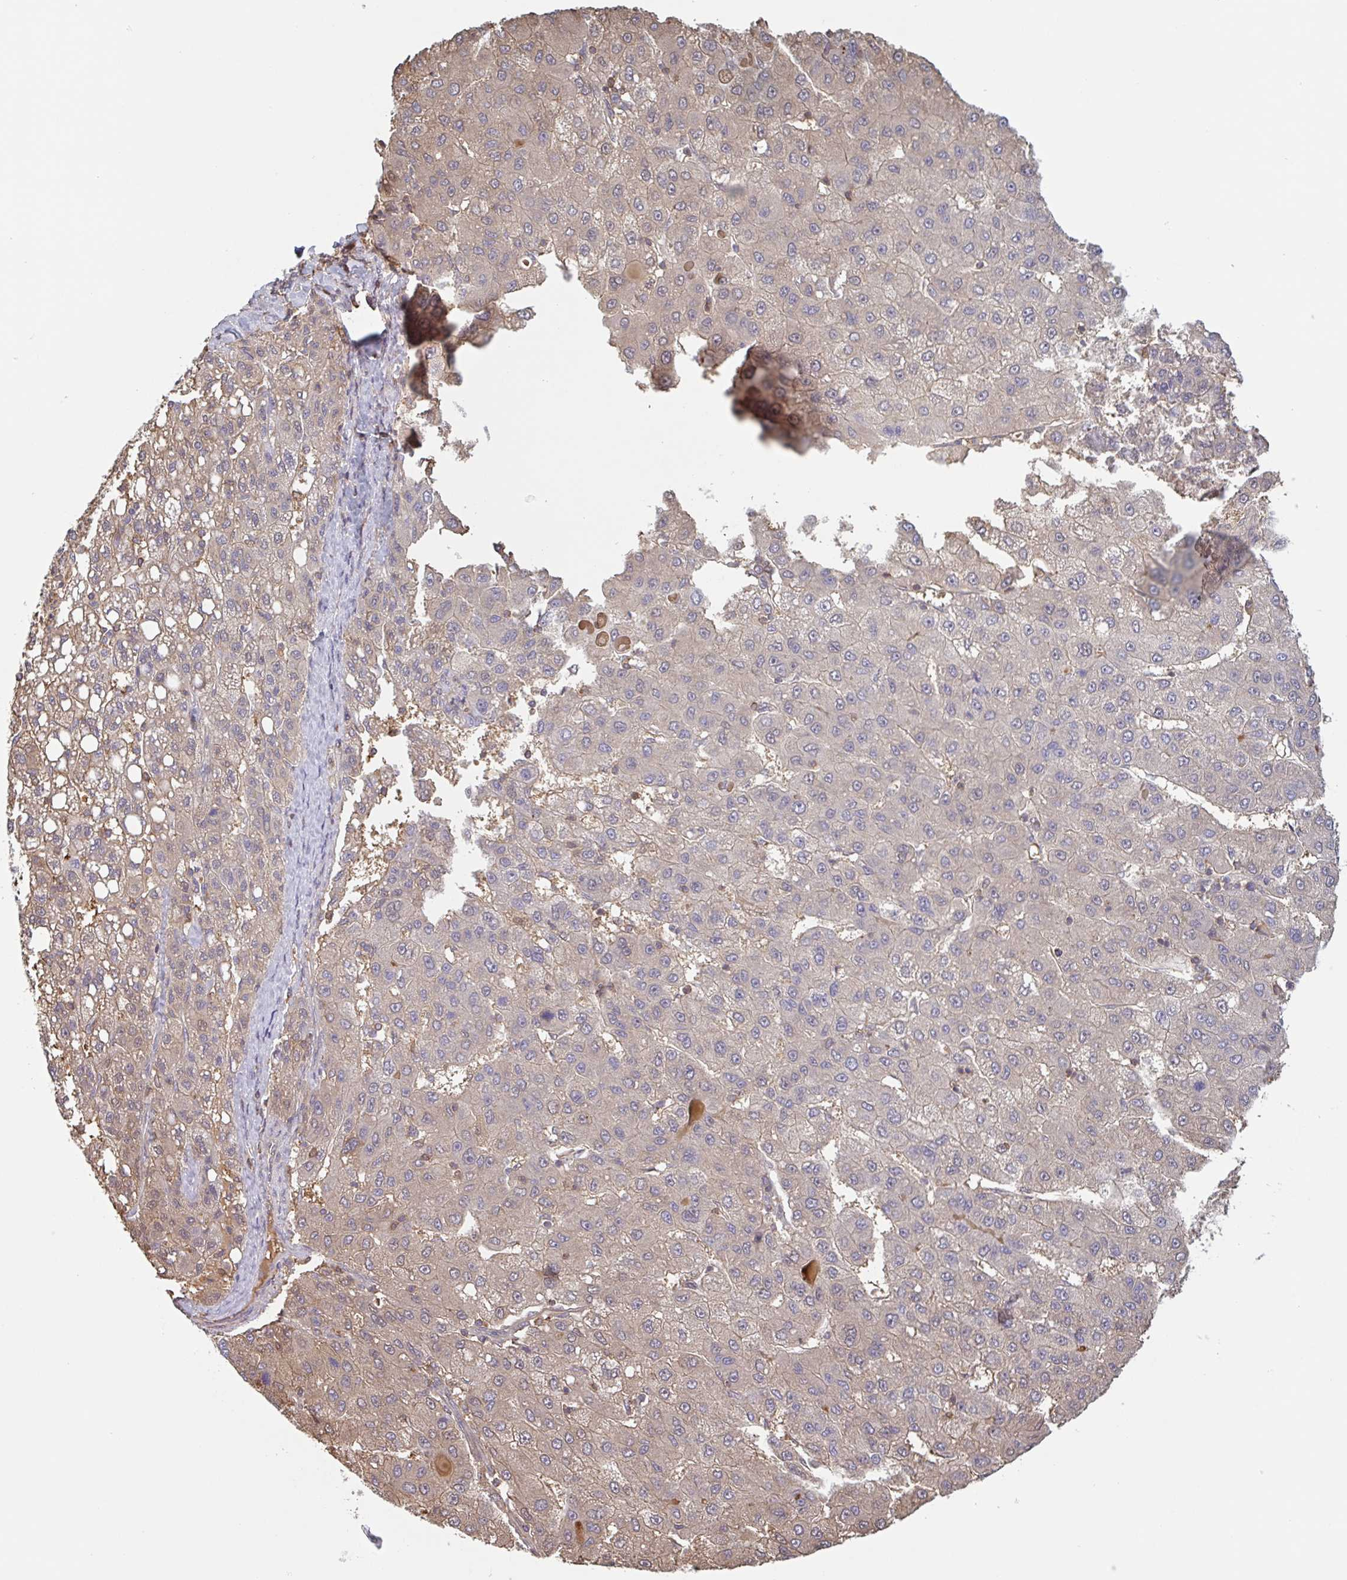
{"staining": {"intensity": "weak", "quantity": "25%-75%", "location": "cytoplasmic/membranous"}, "tissue": "liver cancer", "cell_type": "Tumor cells", "image_type": "cancer", "snomed": [{"axis": "morphology", "description": "Carcinoma, Hepatocellular, NOS"}, {"axis": "topography", "description": "Liver"}], "caption": "Immunohistochemistry (IHC) micrograph of neoplastic tissue: human liver cancer stained using IHC reveals low levels of weak protein expression localized specifically in the cytoplasmic/membranous of tumor cells, appearing as a cytoplasmic/membranous brown color.", "gene": "OTOP2", "patient": {"sex": "female", "age": 82}}